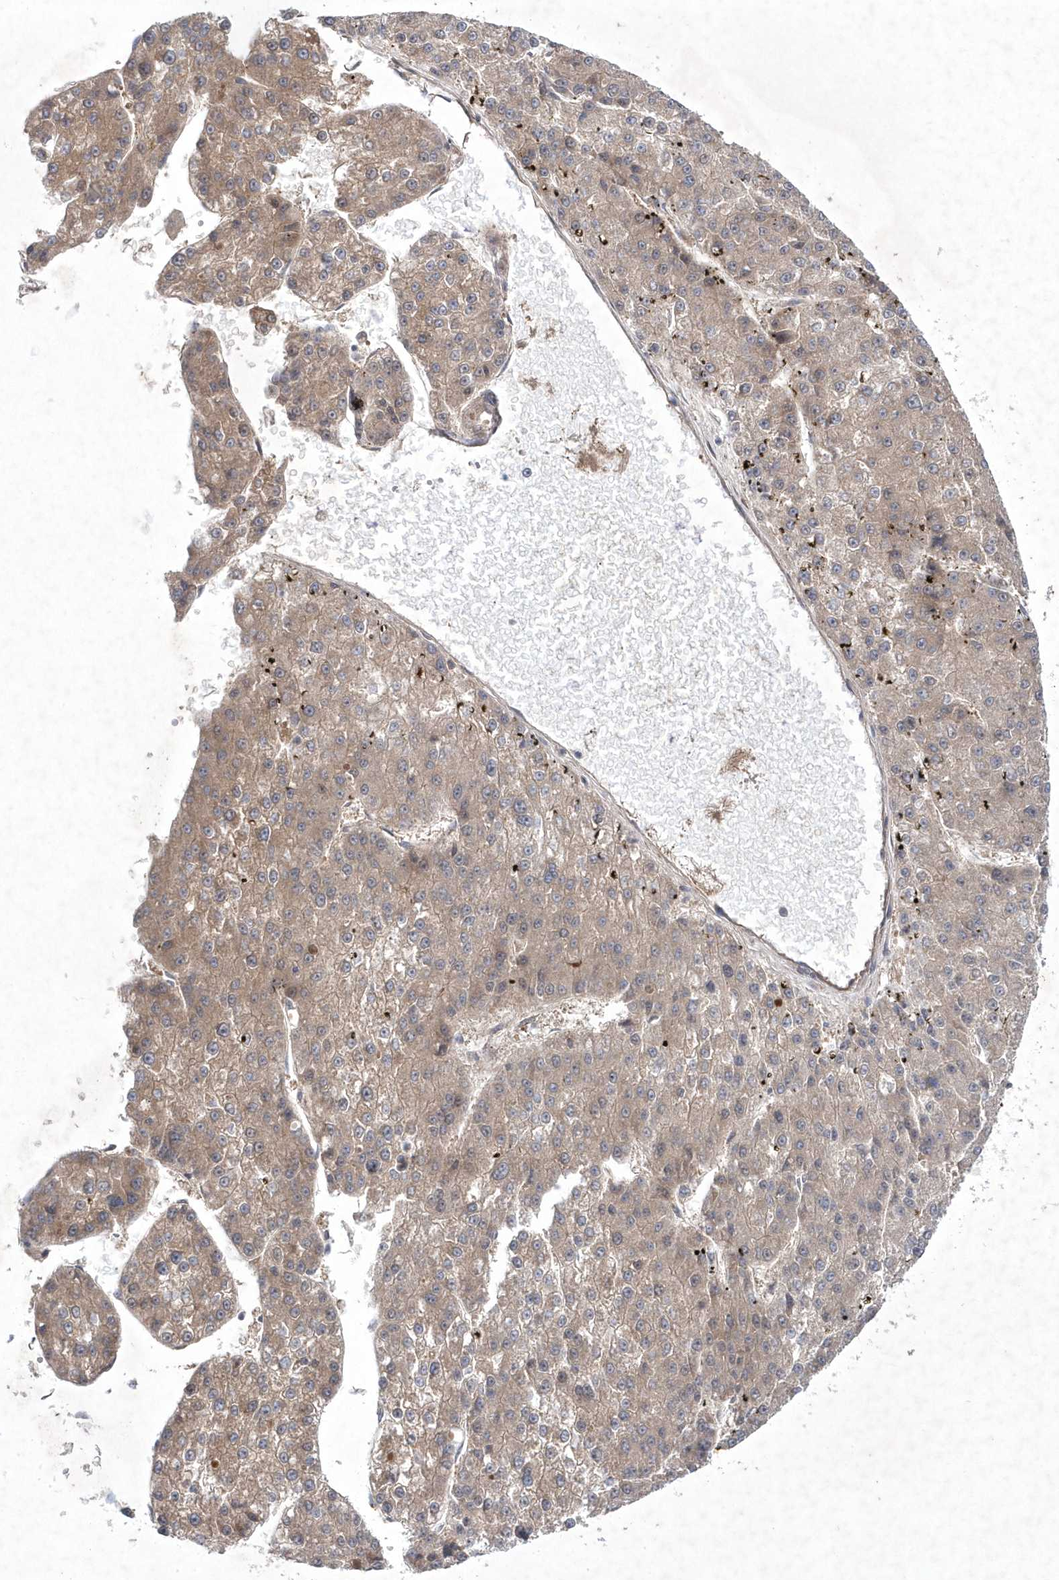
{"staining": {"intensity": "weak", "quantity": ">75%", "location": "cytoplasmic/membranous"}, "tissue": "liver cancer", "cell_type": "Tumor cells", "image_type": "cancer", "snomed": [{"axis": "morphology", "description": "Carcinoma, Hepatocellular, NOS"}, {"axis": "topography", "description": "Liver"}], "caption": "Immunohistochemistry (DAB) staining of liver cancer (hepatocellular carcinoma) demonstrates weak cytoplasmic/membranous protein staining in approximately >75% of tumor cells. Nuclei are stained in blue.", "gene": "DSPP", "patient": {"sex": "female", "age": 73}}